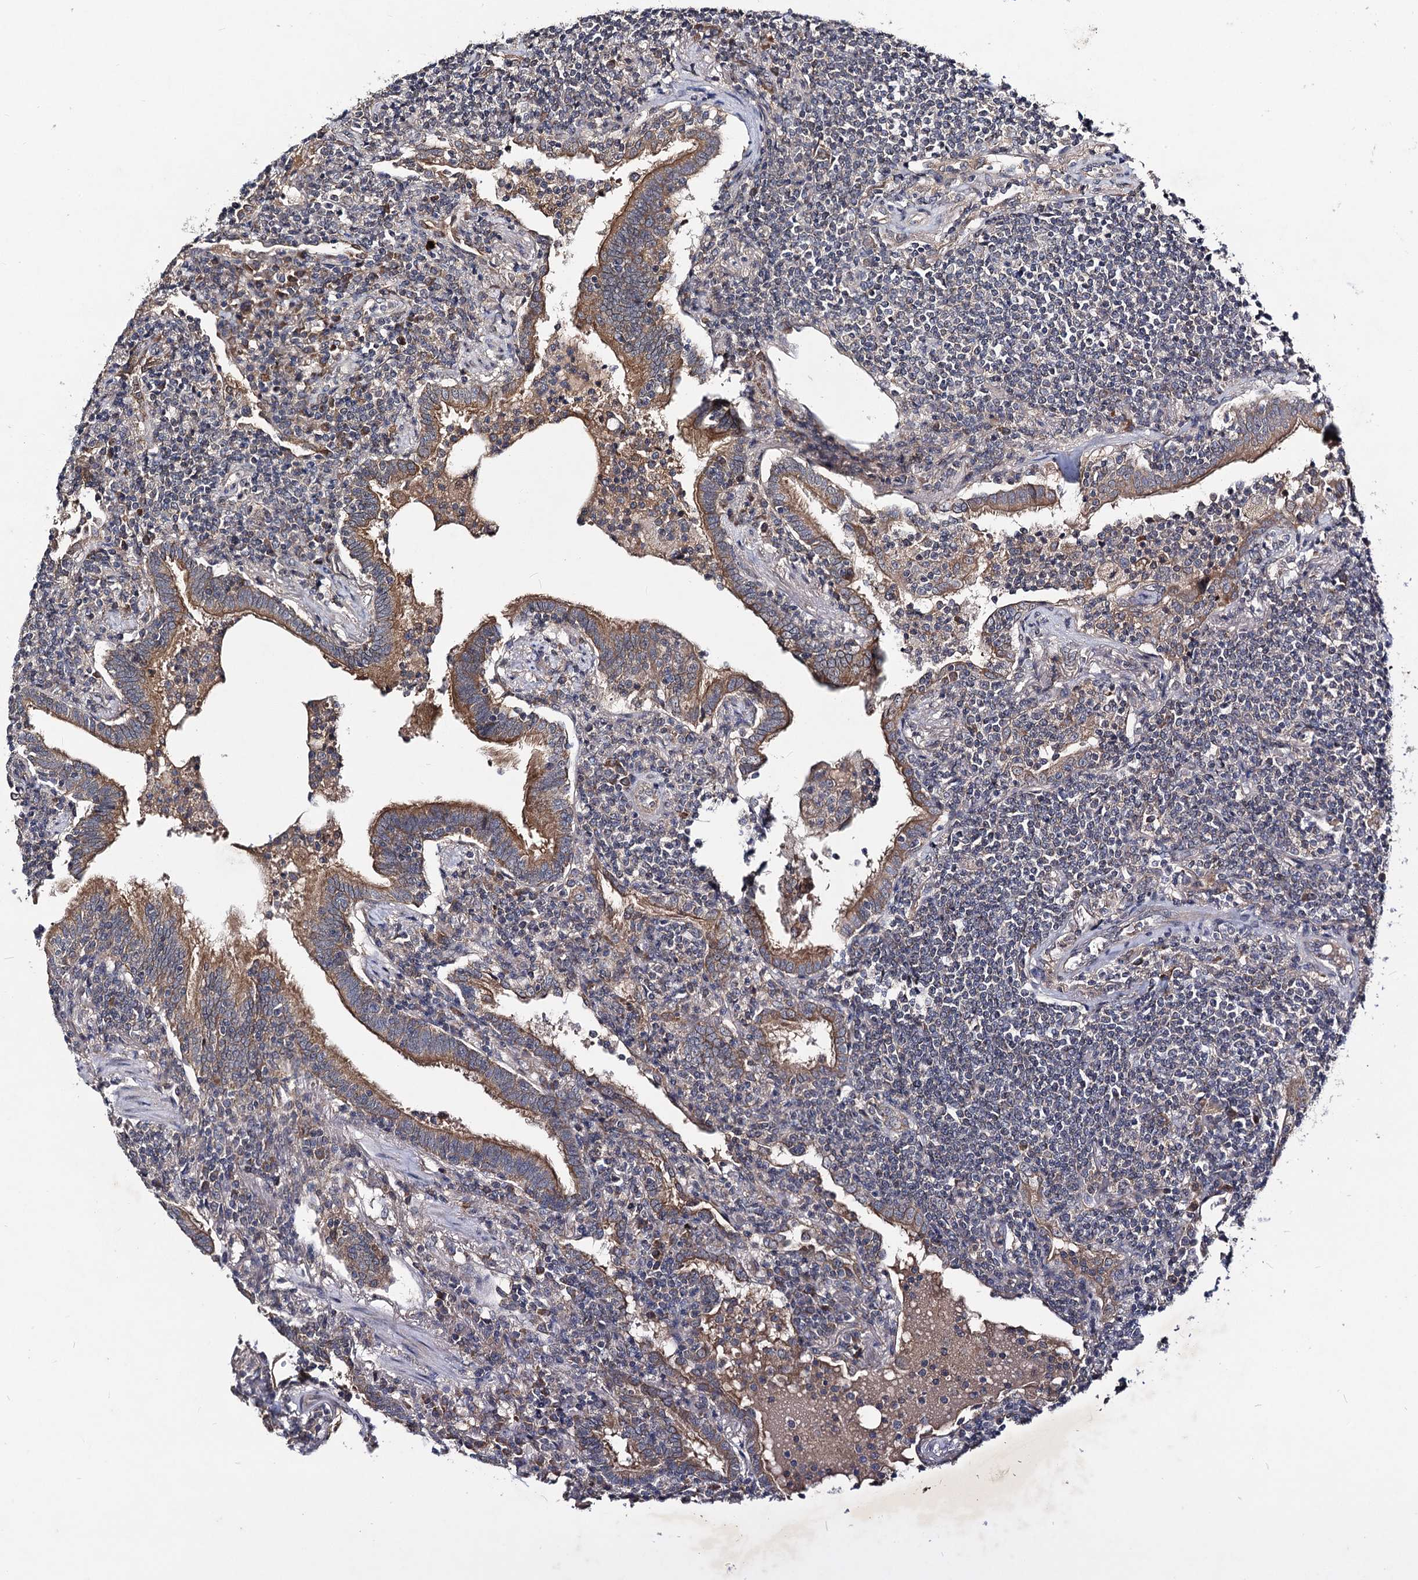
{"staining": {"intensity": "negative", "quantity": "none", "location": "none"}, "tissue": "lymphoma", "cell_type": "Tumor cells", "image_type": "cancer", "snomed": [{"axis": "morphology", "description": "Malignant lymphoma, non-Hodgkin's type, Low grade"}, {"axis": "topography", "description": "Lung"}], "caption": "Tumor cells are negative for protein expression in human malignant lymphoma, non-Hodgkin's type (low-grade).", "gene": "VPS37D", "patient": {"sex": "female", "age": 71}}